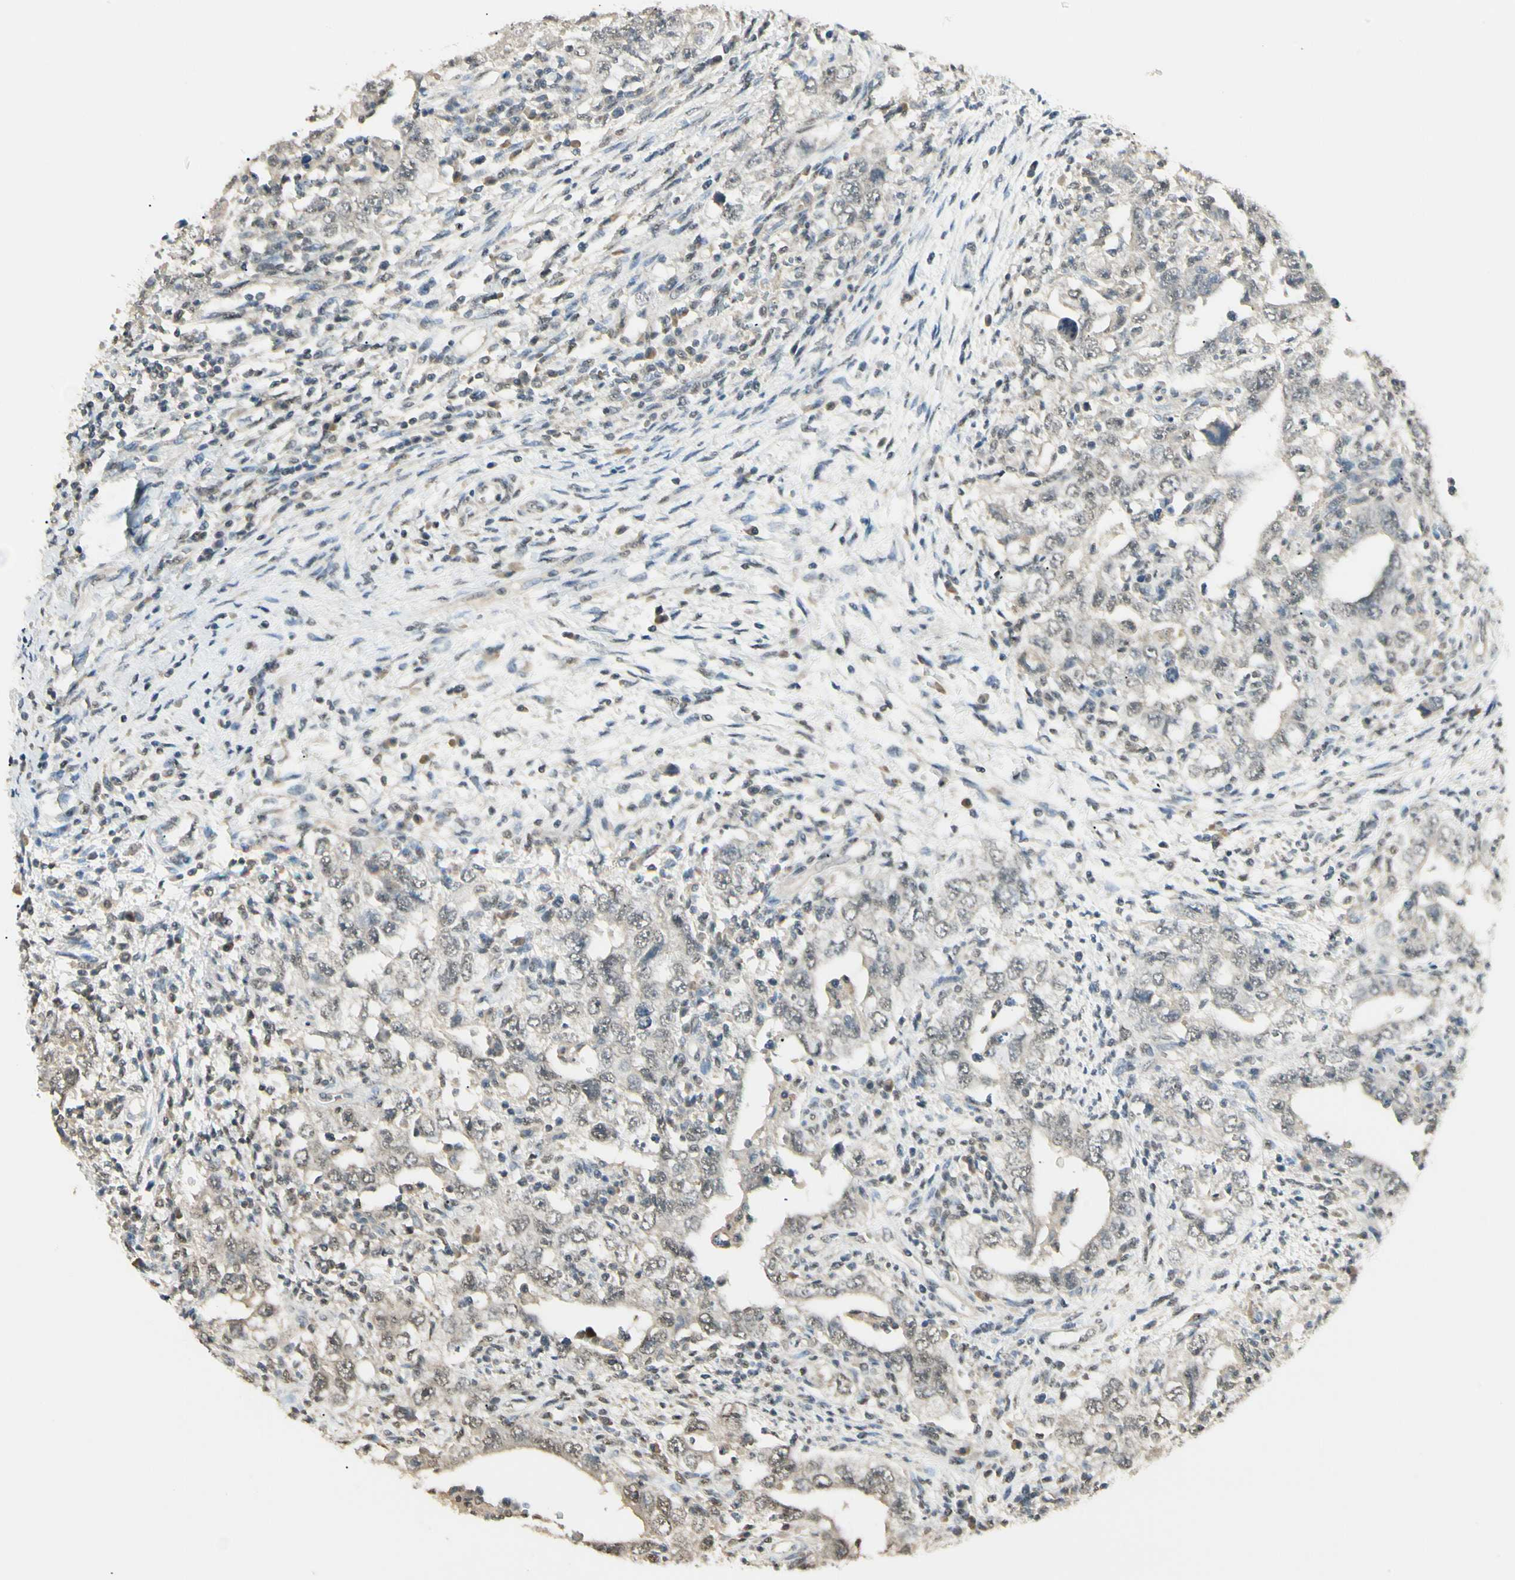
{"staining": {"intensity": "weak", "quantity": "25%-75%", "location": "nuclear"}, "tissue": "testis cancer", "cell_type": "Tumor cells", "image_type": "cancer", "snomed": [{"axis": "morphology", "description": "Carcinoma, Embryonal, NOS"}, {"axis": "topography", "description": "Testis"}], "caption": "A photomicrograph of human testis cancer (embryonal carcinoma) stained for a protein displays weak nuclear brown staining in tumor cells.", "gene": "SGCA", "patient": {"sex": "male", "age": 26}}